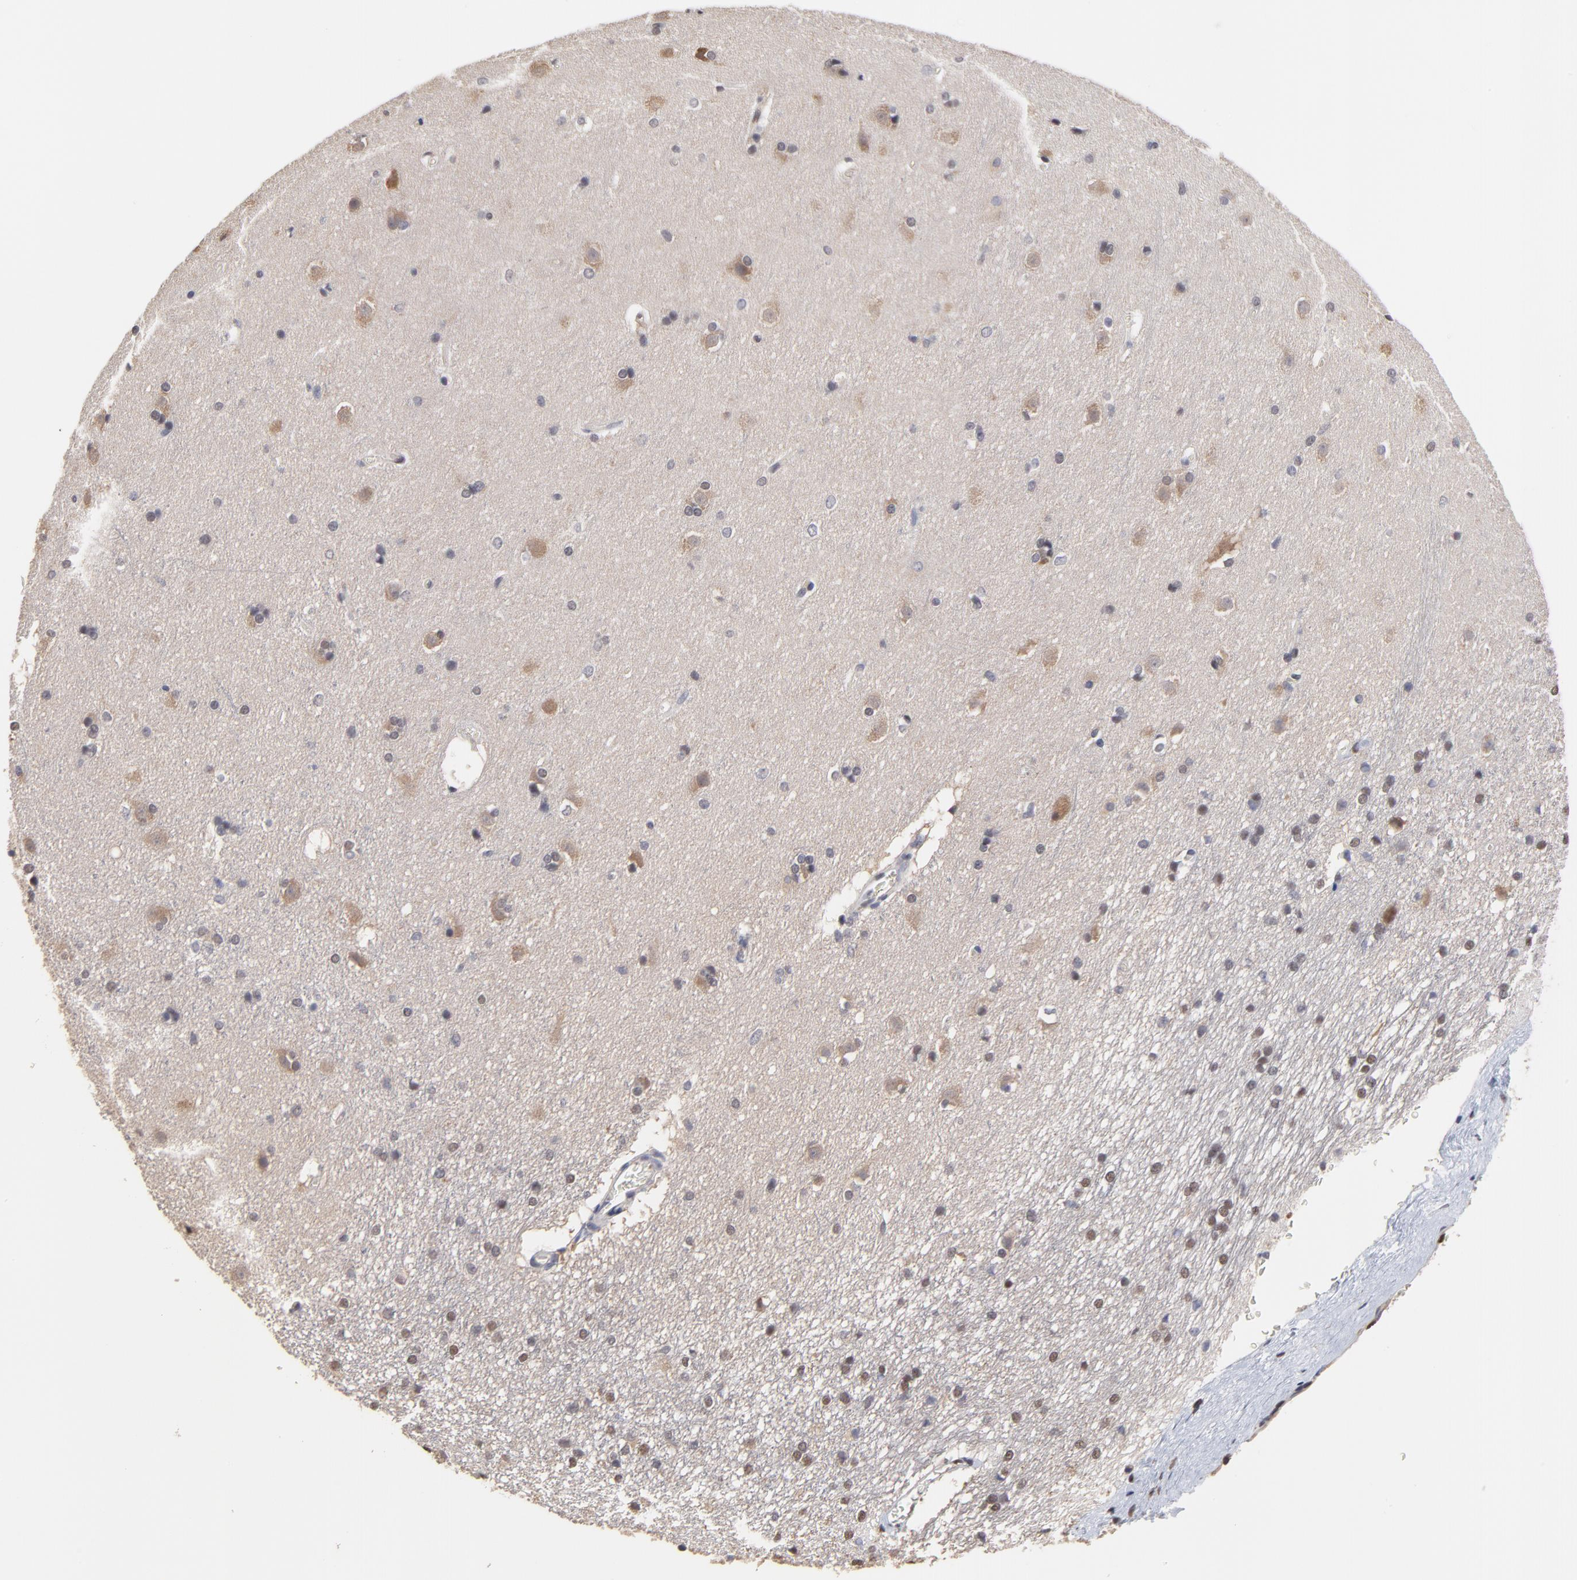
{"staining": {"intensity": "negative", "quantity": "none", "location": "none"}, "tissue": "caudate", "cell_type": "Glial cells", "image_type": "normal", "snomed": [{"axis": "morphology", "description": "Normal tissue, NOS"}, {"axis": "topography", "description": "Lateral ventricle wall"}], "caption": "DAB immunohistochemical staining of unremarkable human caudate reveals no significant positivity in glial cells.", "gene": "CCT2", "patient": {"sex": "female", "age": 19}}